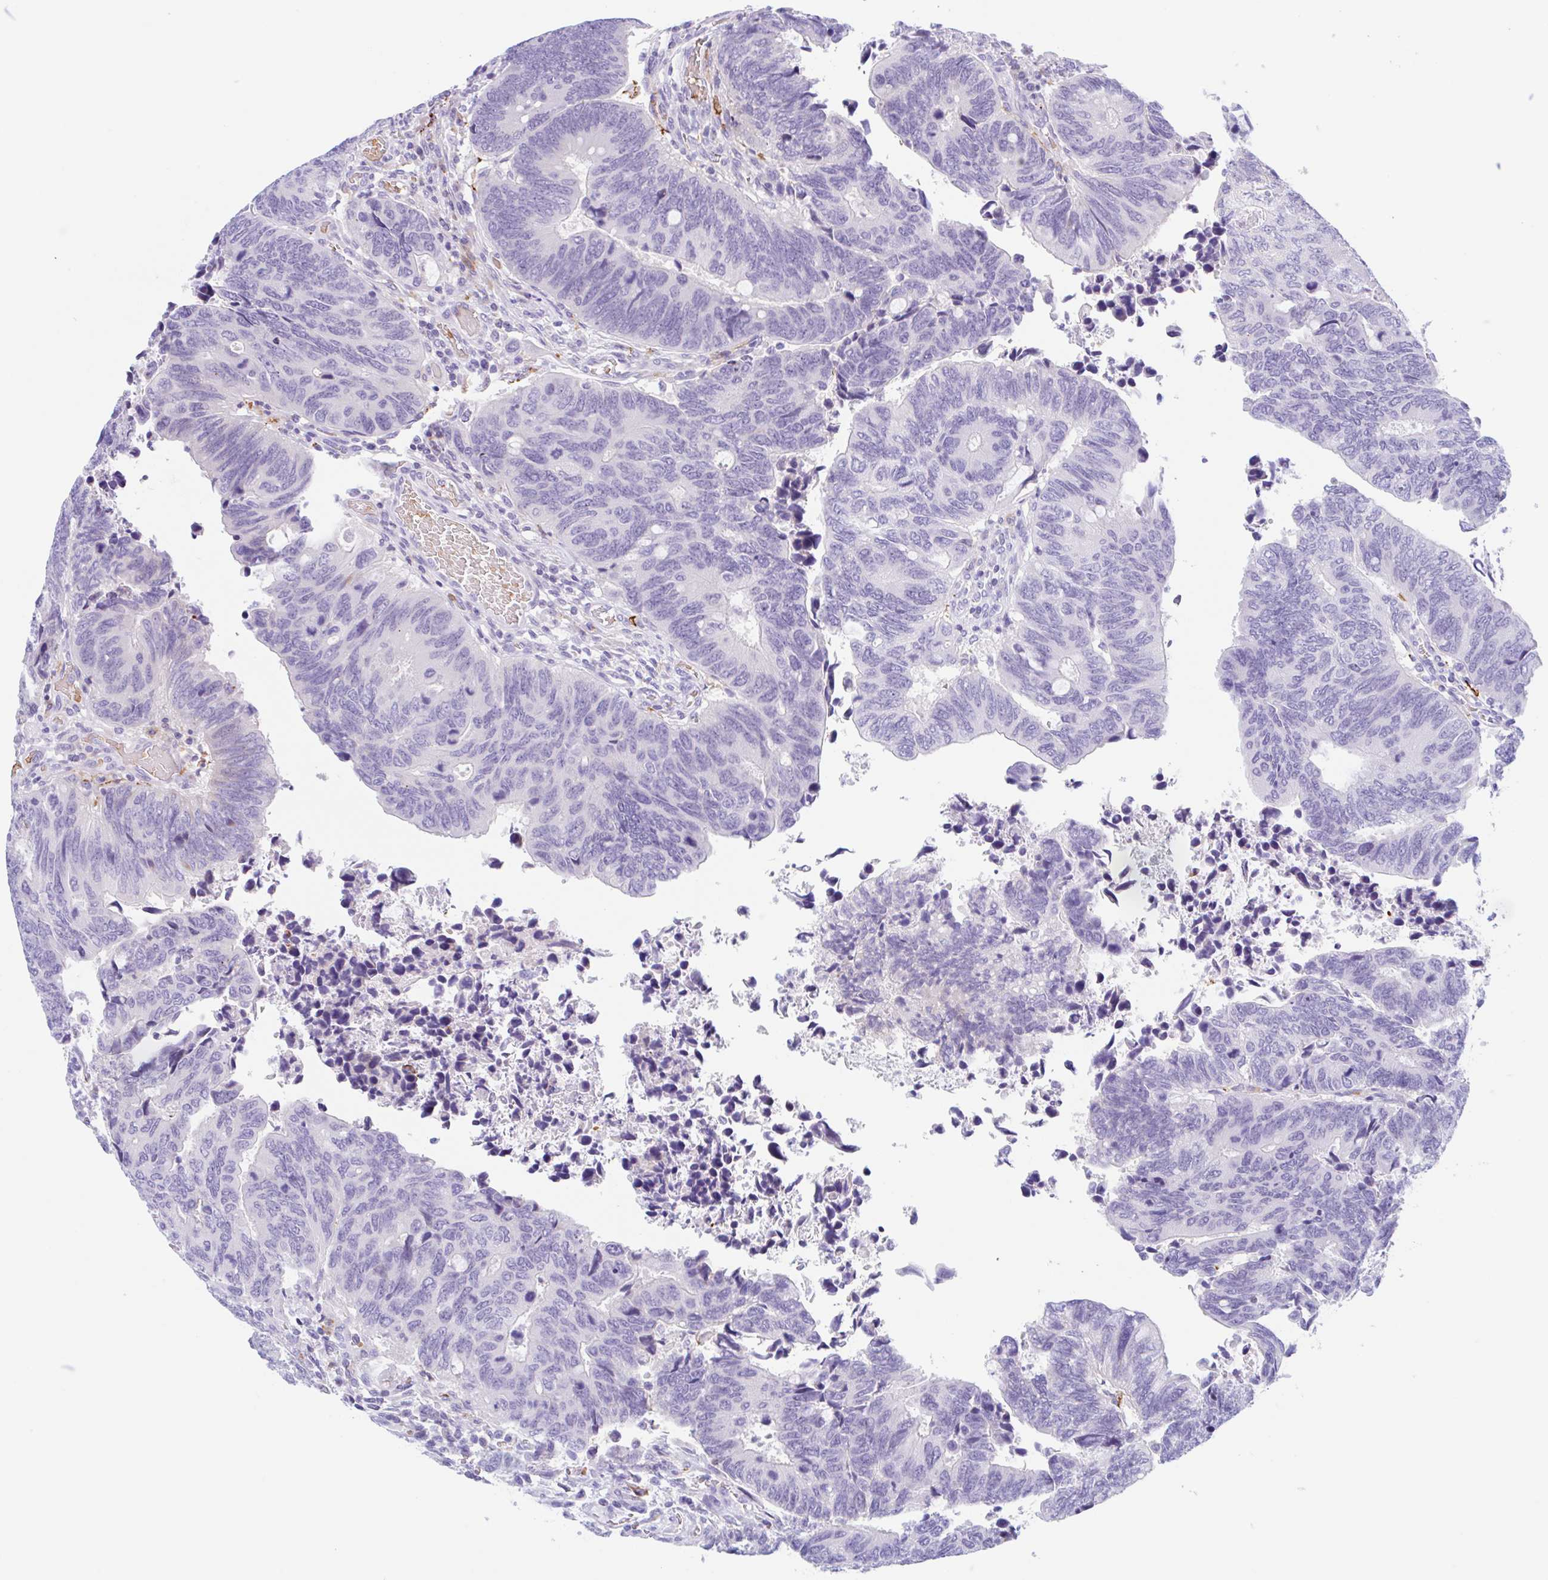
{"staining": {"intensity": "negative", "quantity": "none", "location": "none"}, "tissue": "colorectal cancer", "cell_type": "Tumor cells", "image_type": "cancer", "snomed": [{"axis": "morphology", "description": "Adenocarcinoma, NOS"}, {"axis": "topography", "description": "Colon"}], "caption": "Photomicrograph shows no significant protein positivity in tumor cells of colorectal cancer (adenocarcinoma).", "gene": "ANKRD9", "patient": {"sex": "male", "age": 87}}